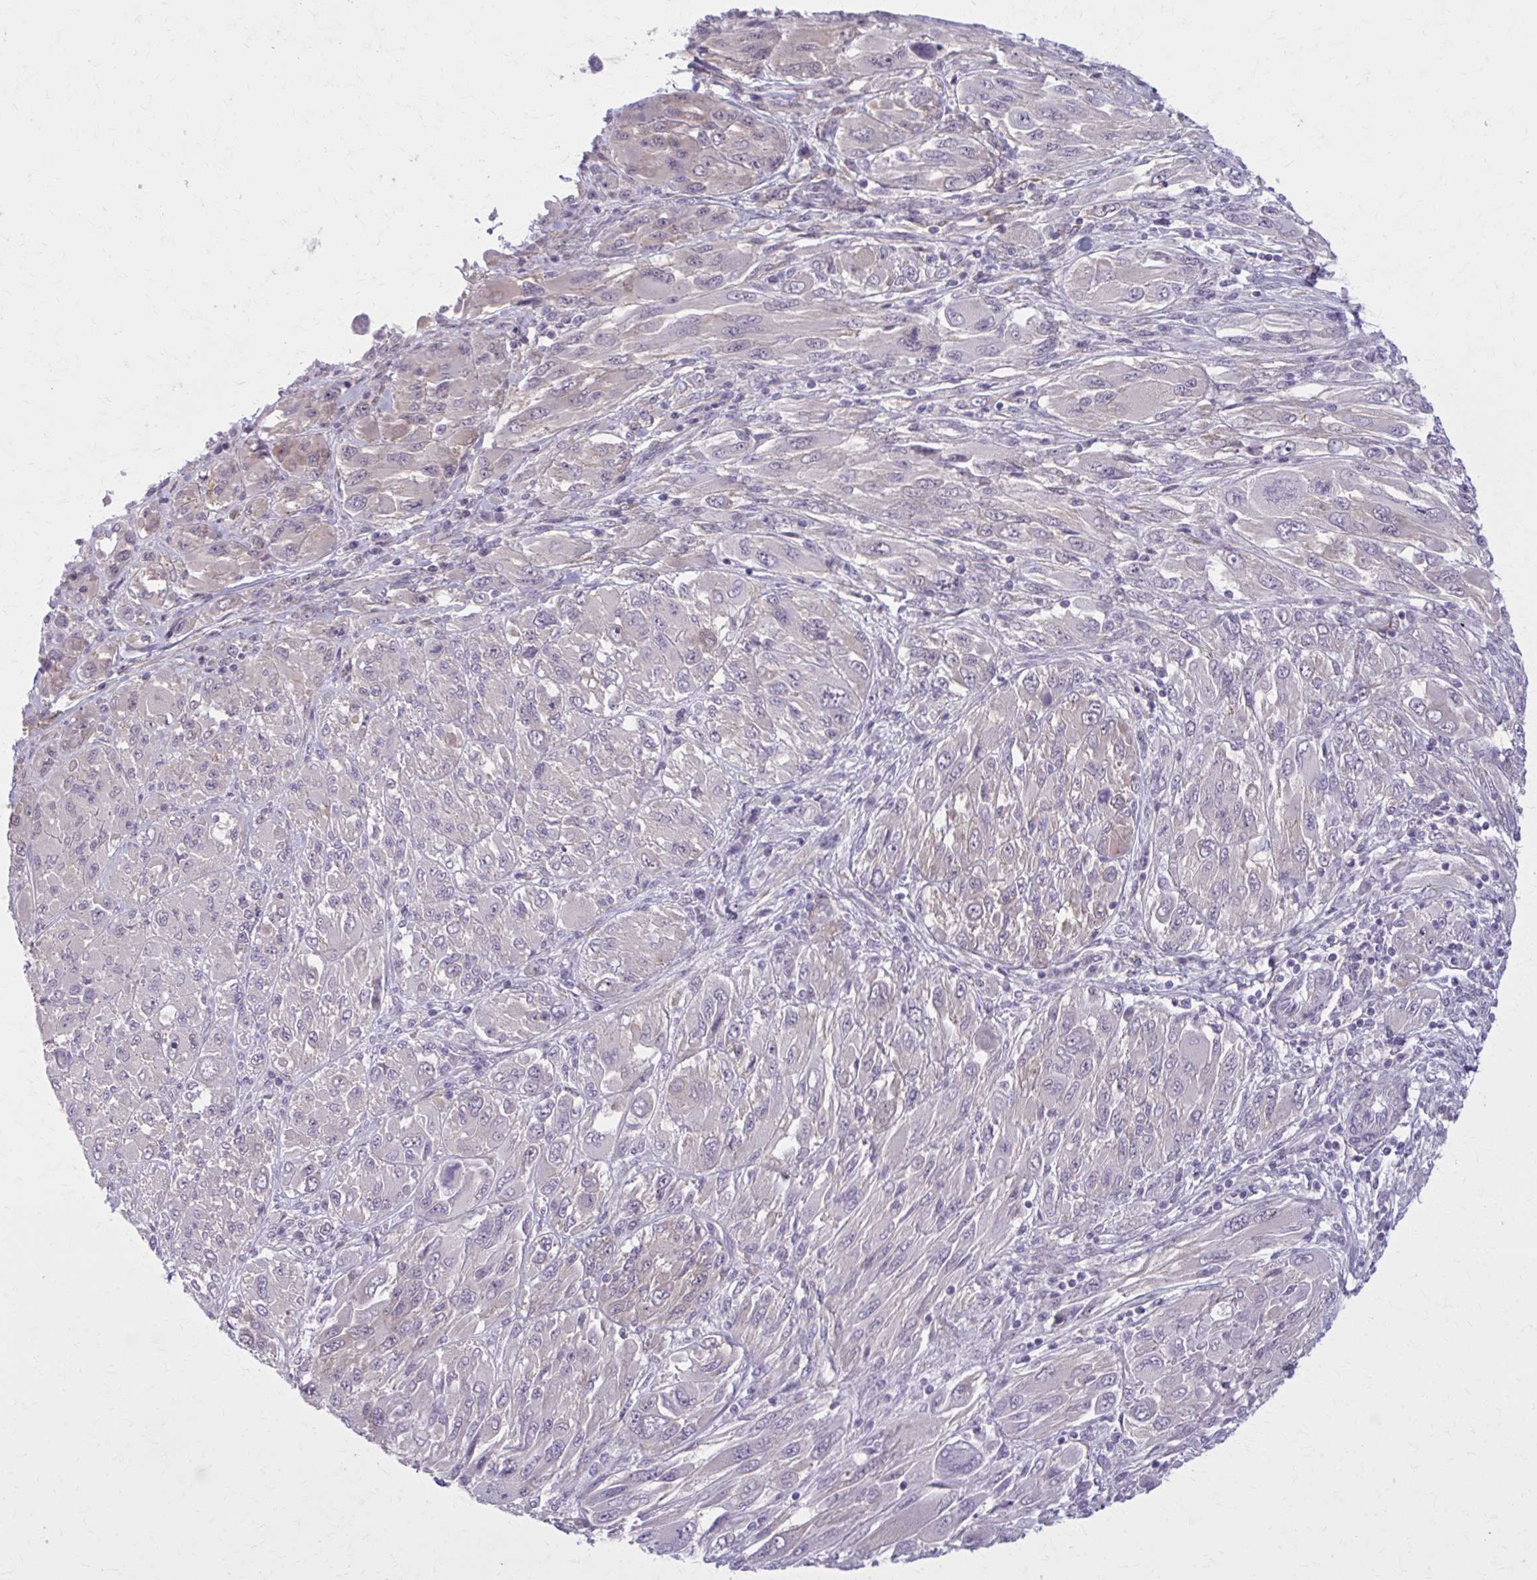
{"staining": {"intensity": "negative", "quantity": "none", "location": "none"}, "tissue": "melanoma", "cell_type": "Tumor cells", "image_type": "cancer", "snomed": [{"axis": "morphology", "description": "Malignant melanoma, NOS"}, {"axis": "topography", "description": "Skin"}], "caption": "Protein analysis of melanoma shows no significant expression in tumor cells.", "gene": "NUMBL", "patient": {"sex": "female", "age": 91}}